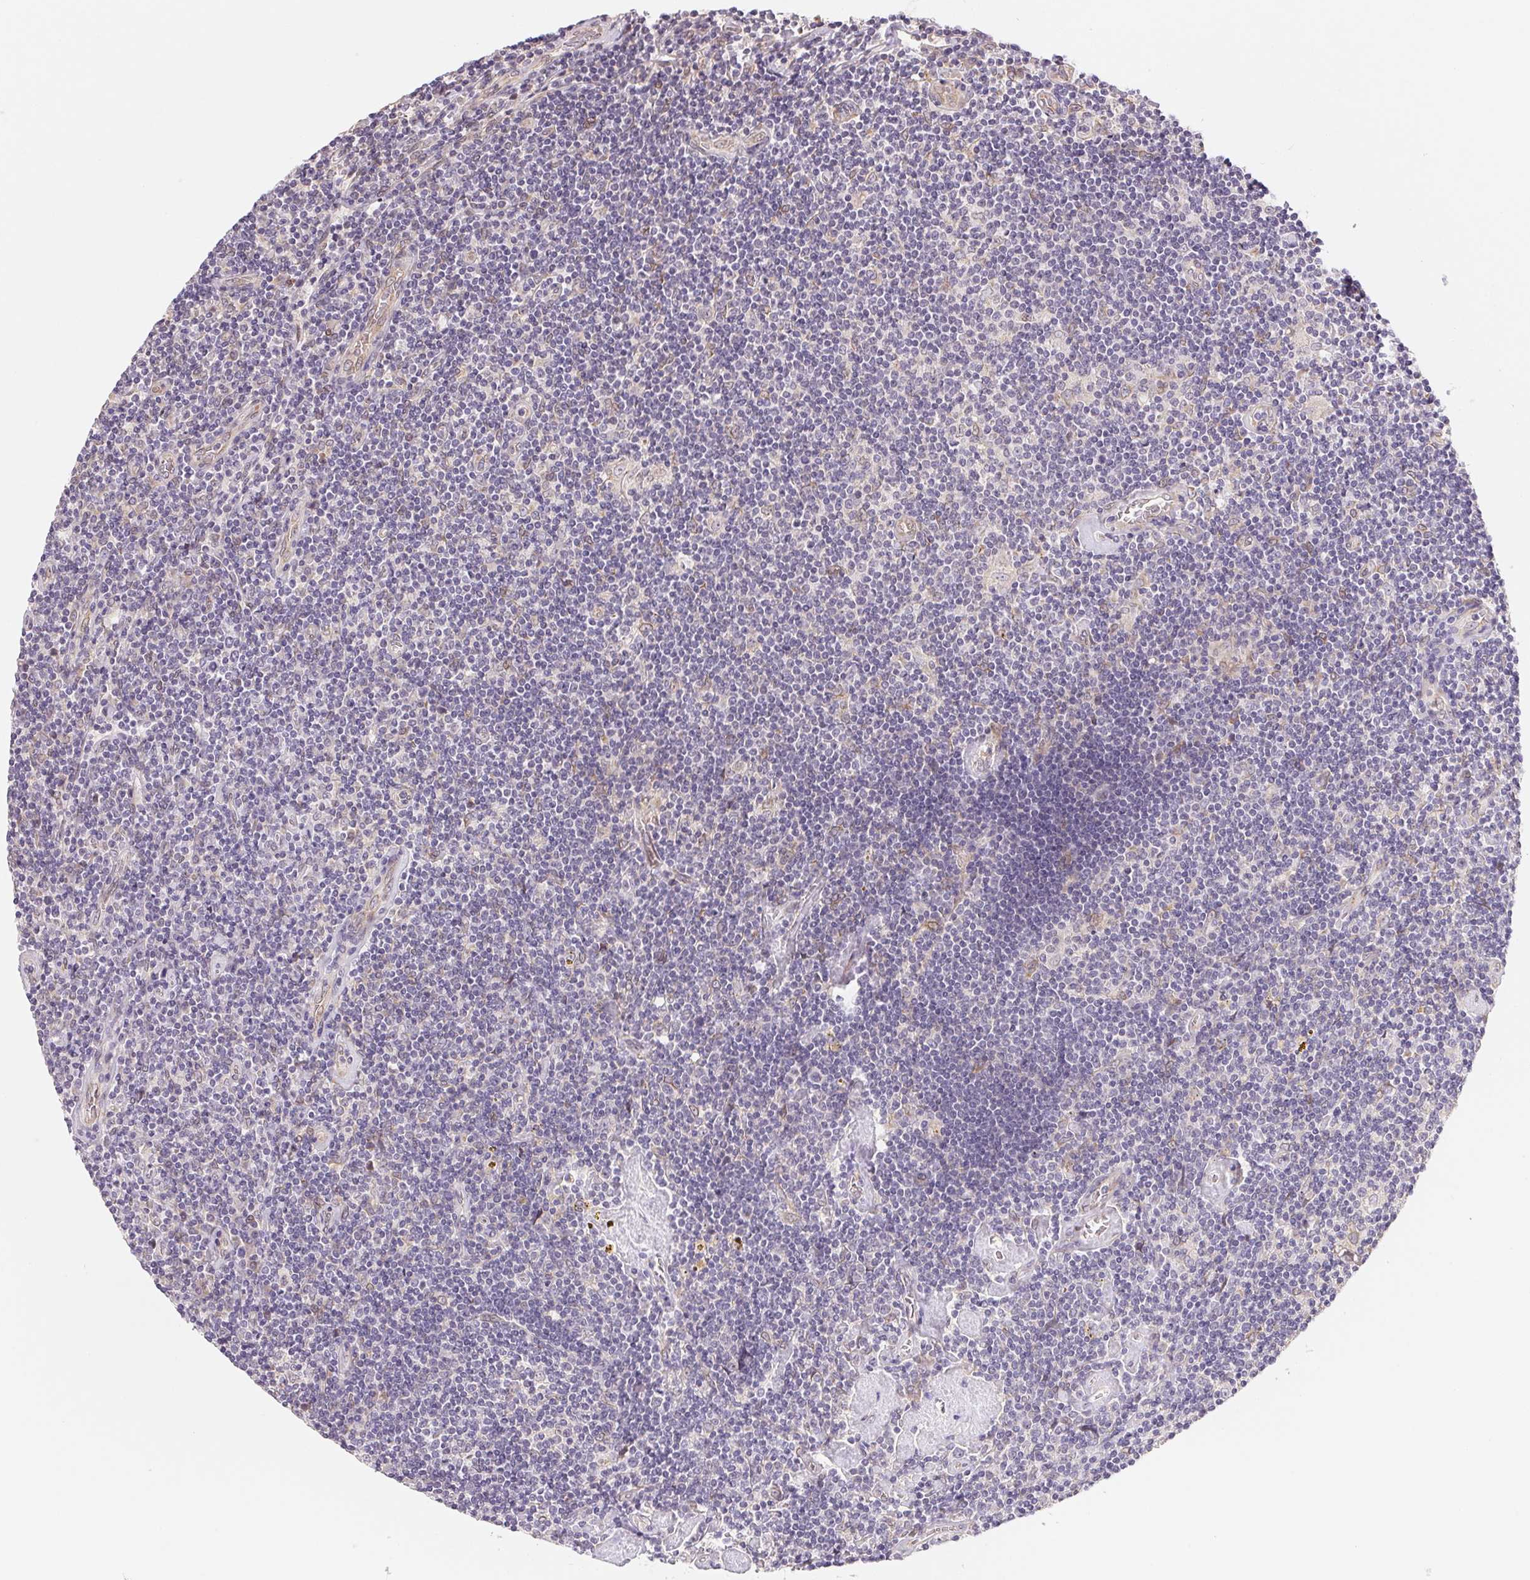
{"staining": {"intensity": "negative", "quantity": "none", "location": "none"}, "tissue": "lymphoma", "cell_type": "Tumor cells", "image_type": "cancer", "snomed": [{"axis": "morphology", "description": "Hodgkin's disease, NOS"}, {"axis": "topography", "description": "Lymph node"}], "caption": "The photomicrograph shows no significant positivity in tumor cells of Hodgkin's disease. (Stains: DAB (3,3'-diaminobenzidine) IHC with hematoxylin counter stain, Microscopy: brightfield microscopy at high magnification).", "gene": "EI24", "patient": {"sex": "male", "age": 40}}